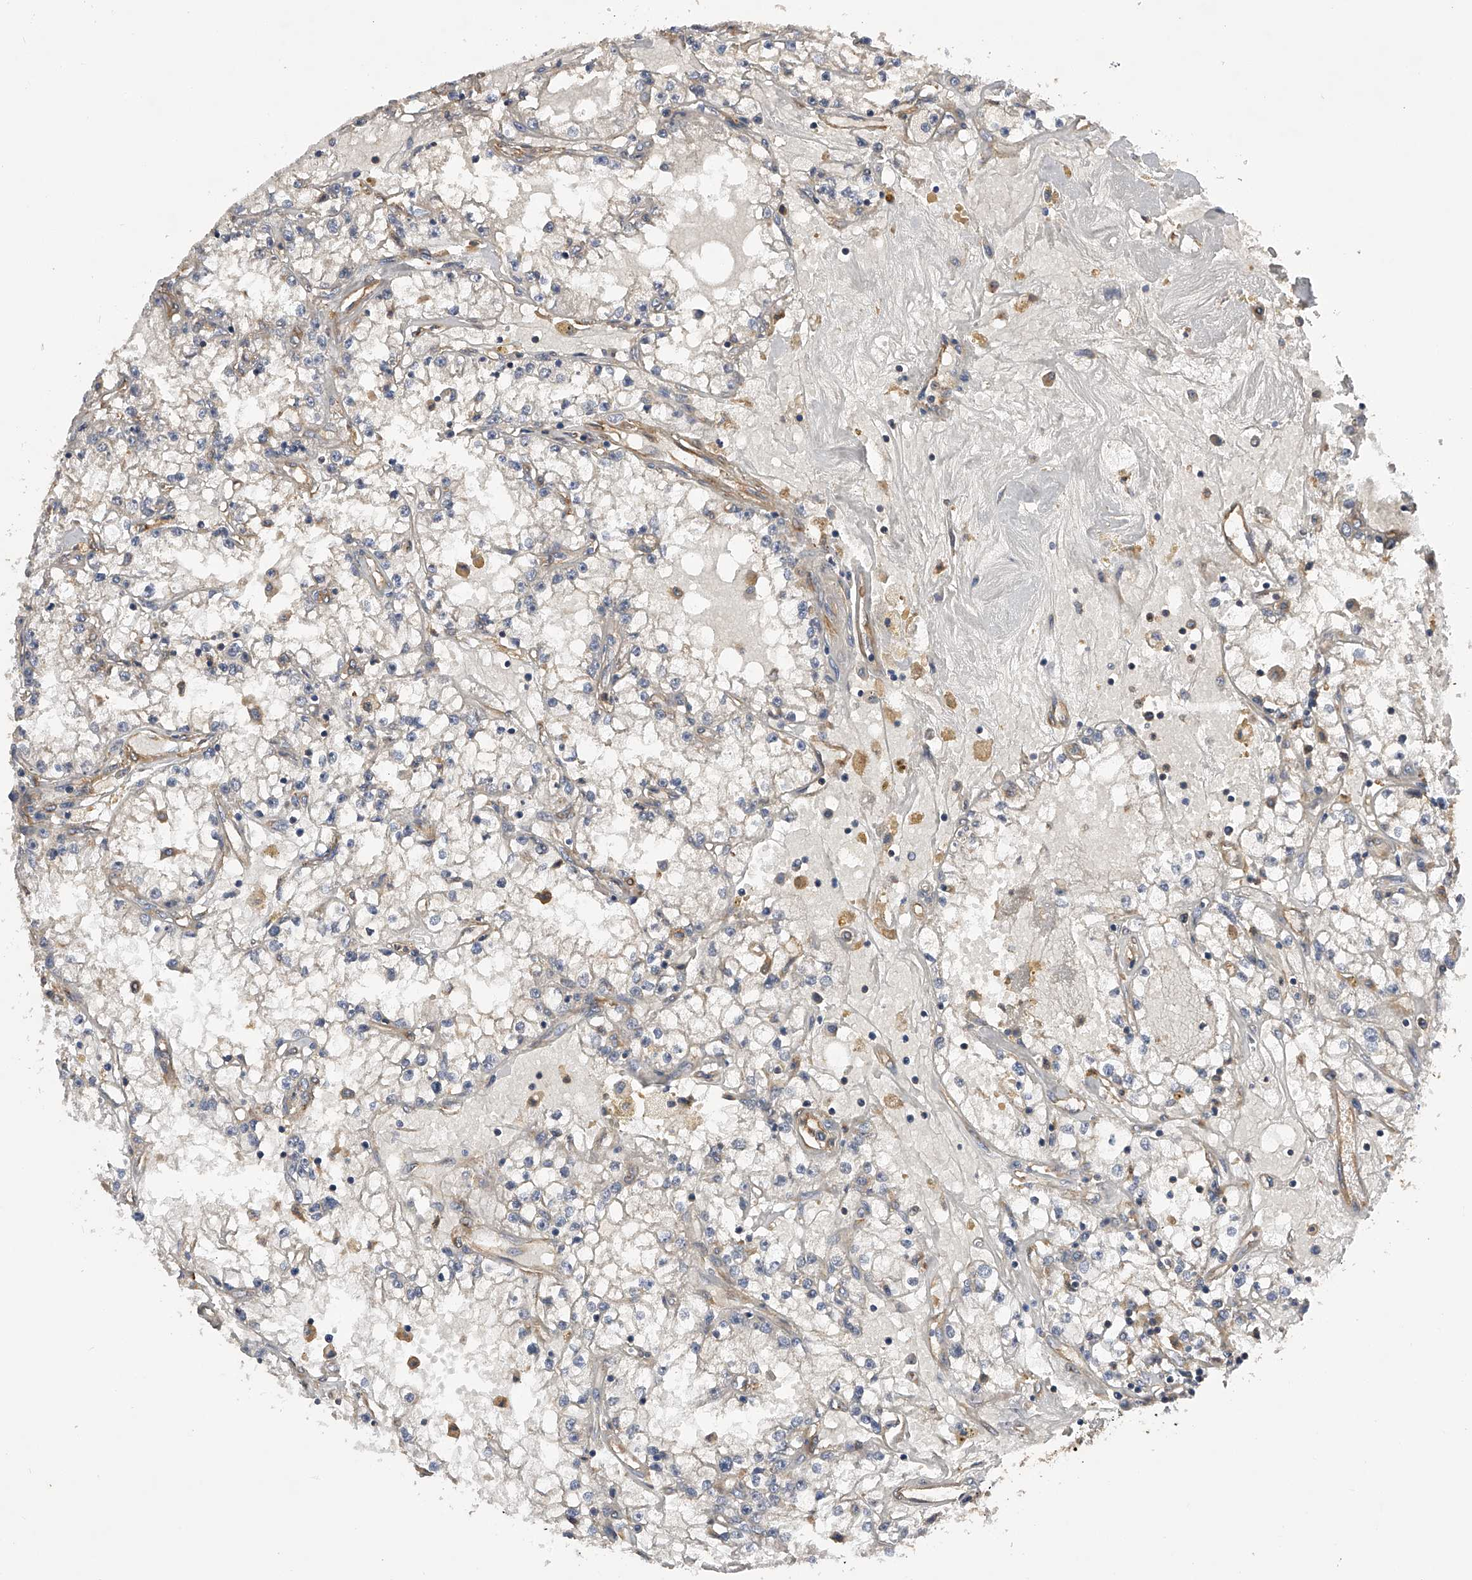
{"staining": {"intensity": "negative", "quantity": "none", "location": "none"}, "tissue": "renal cancer", "cell_type": "Tumor cells", "image_type": "cancer", "snomed": [{"axis": "morphology", "description": "Adenocarcinoma, NOS"}, {"axis": "topography", "description": "Kidney"}], "caption": "Immunohistochemistry micrograph of neoplastic tissue: human renal cancer (adenocarcinoma) stained with DAB (3,3'-diaminobenzidine) exhibits no significant protein expression in tumor cells.", "gene": "PTPRA", "patient": {"sex": "male", "age": 56}}